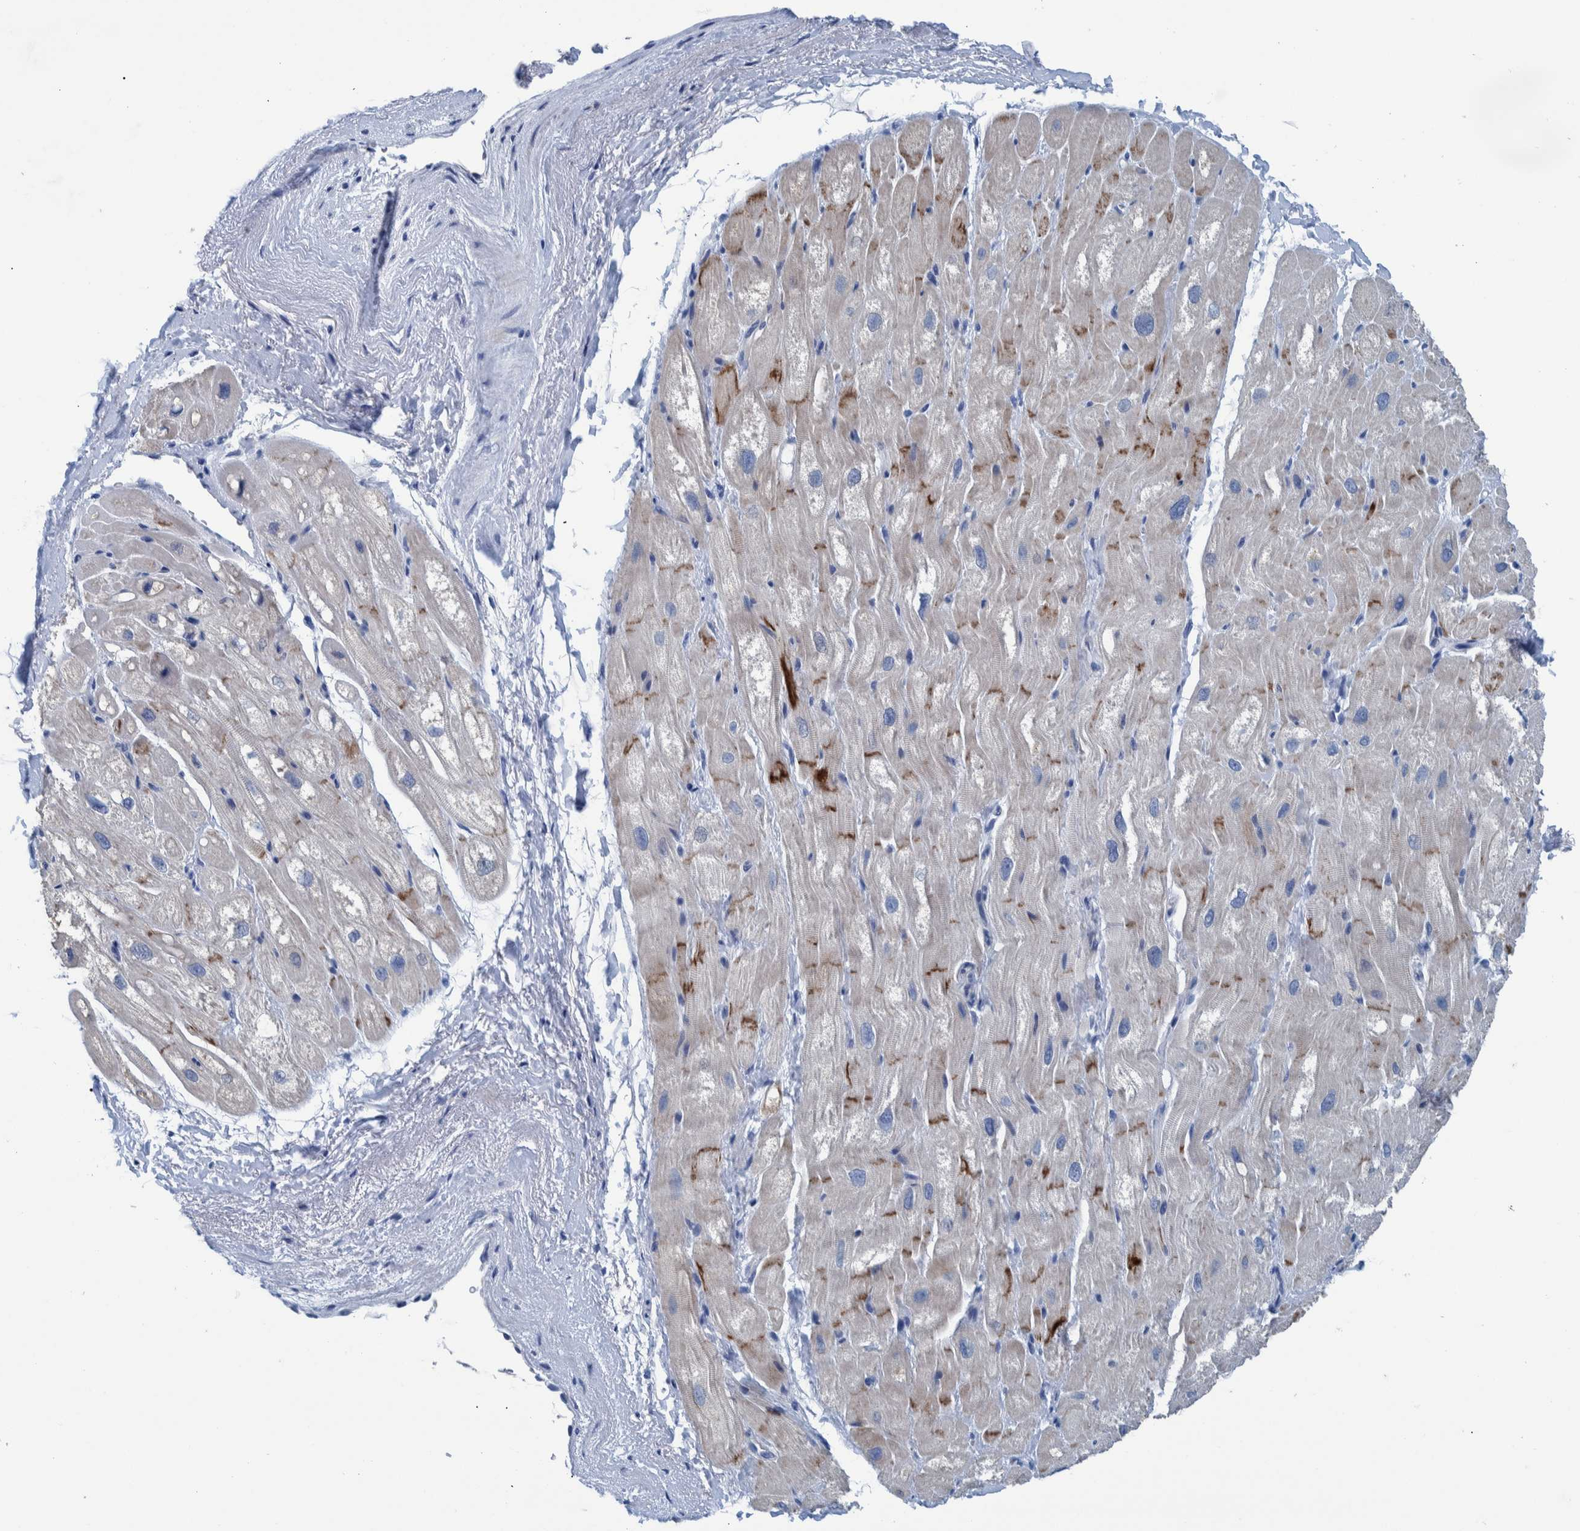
{"staining": {"intensity": "moderate", "quantity": "25%-75%", "location": "cytoplasmic/membranous"}, "tissue": "heart muscle", "cell_type": "Cardiomyocytes", "image_type": "normal", "snomed": [{"axis": "morphology", "description": "Normal tissue, NOS"}, {"axis": "topography", "description": "Heart"}], "caption": "DAB immunohistochemical staining of unremarkable human heart muscle displays moderate cytoplasmic/membranous protein expression in approximately 25%-75% of cardiomyocytes.", "gene": "IDO1", "patient": {"sex": "male", "age": 49}}